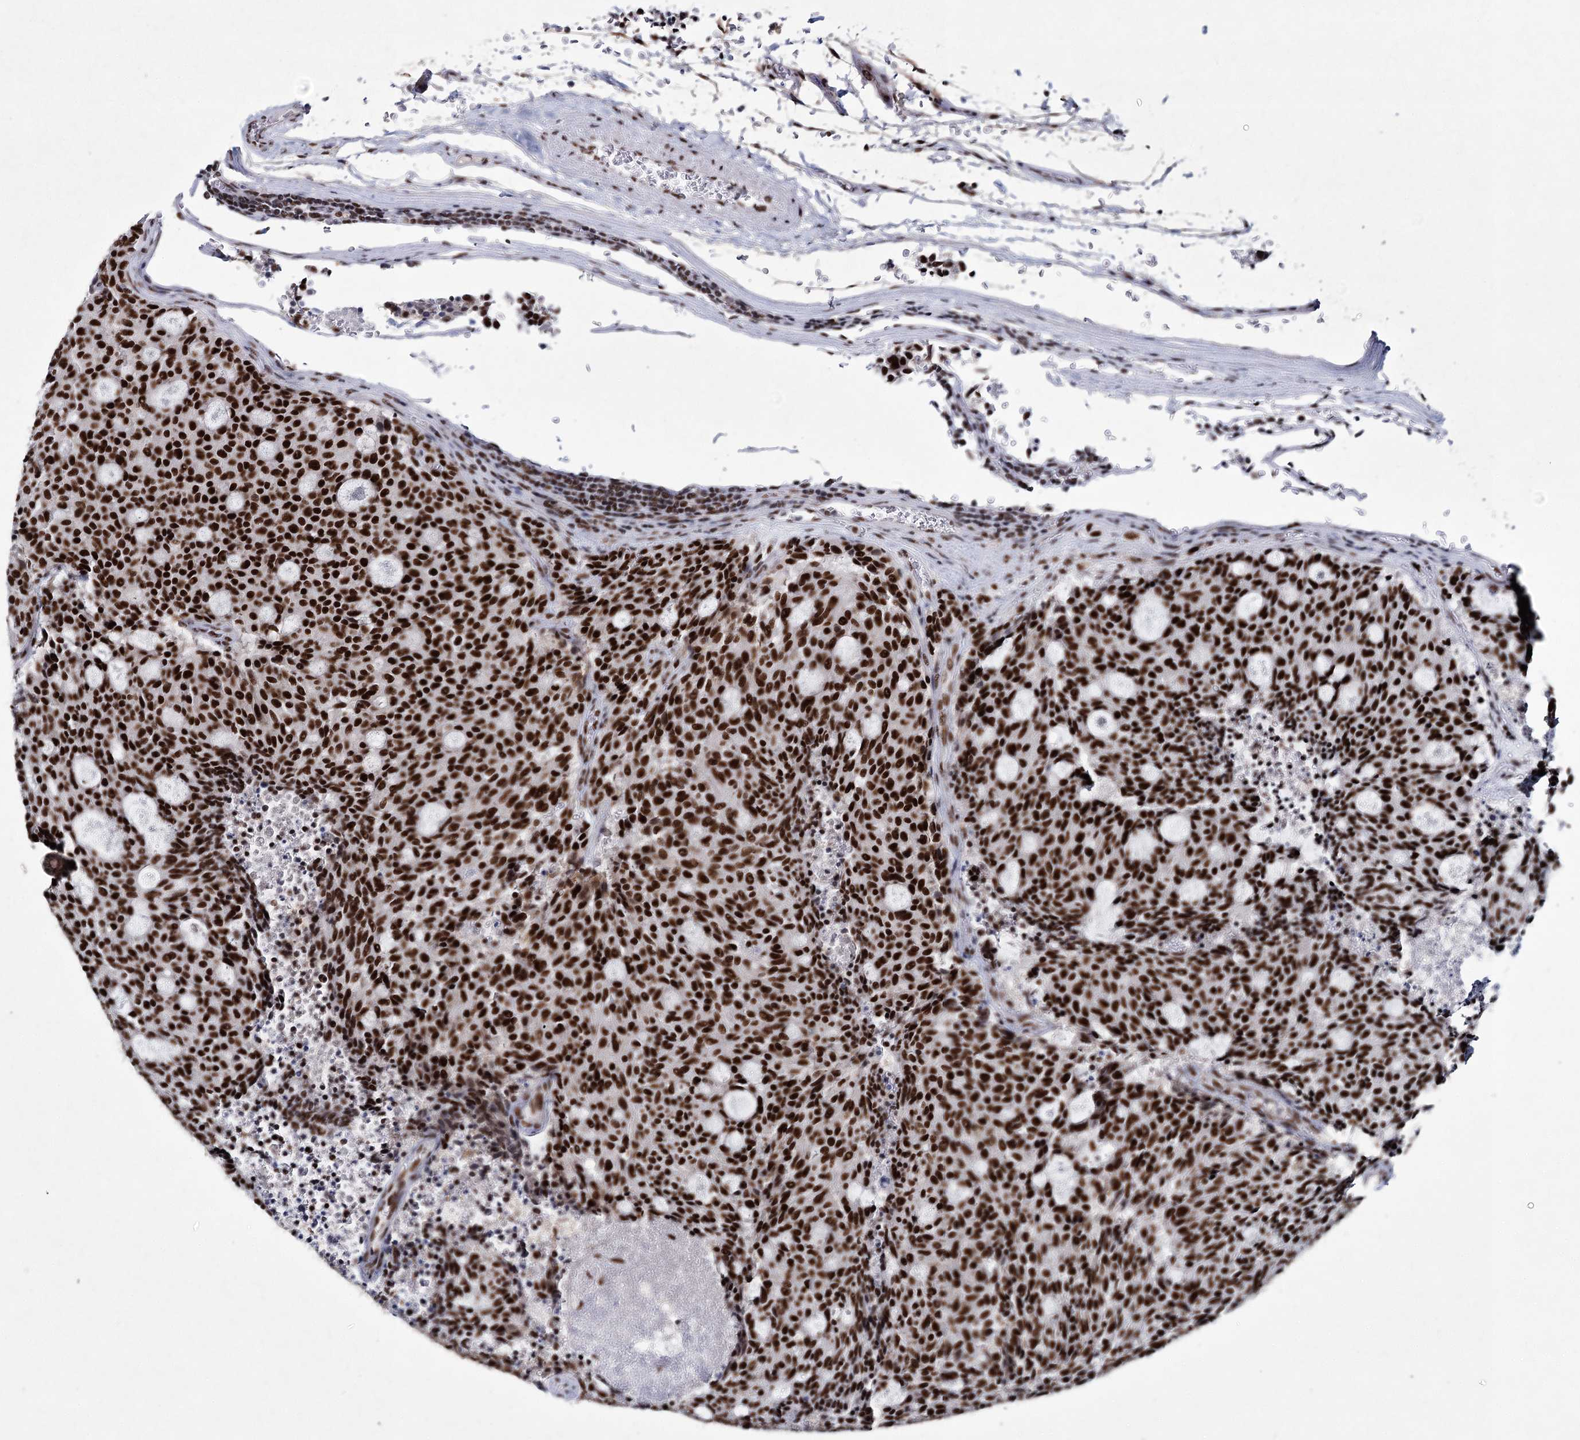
{"staining": {"intensity": "strong", "quantity": ">75%", "location": "nuclear"}, "tissue": "carcinoid", "cell_type": "Tumor cells", "image_type": "cancer", "snomed": [{"axis": "morphology", "description": "Carcinoid, malignant, NOS"}, {"axis": "topography", "description": "Pancreas"}], "caption": "Protein staining reveals strong nuclear positivity in about >75% of tumor cells in carcinoid. The staining was performed using DAB to visualize the protein expression in brown, while the nuclei were stained in blue with hematoxylin (Magnification: 20x).", "gene": "SCAF8", "patient": {"sex": "female", "age": 54}}